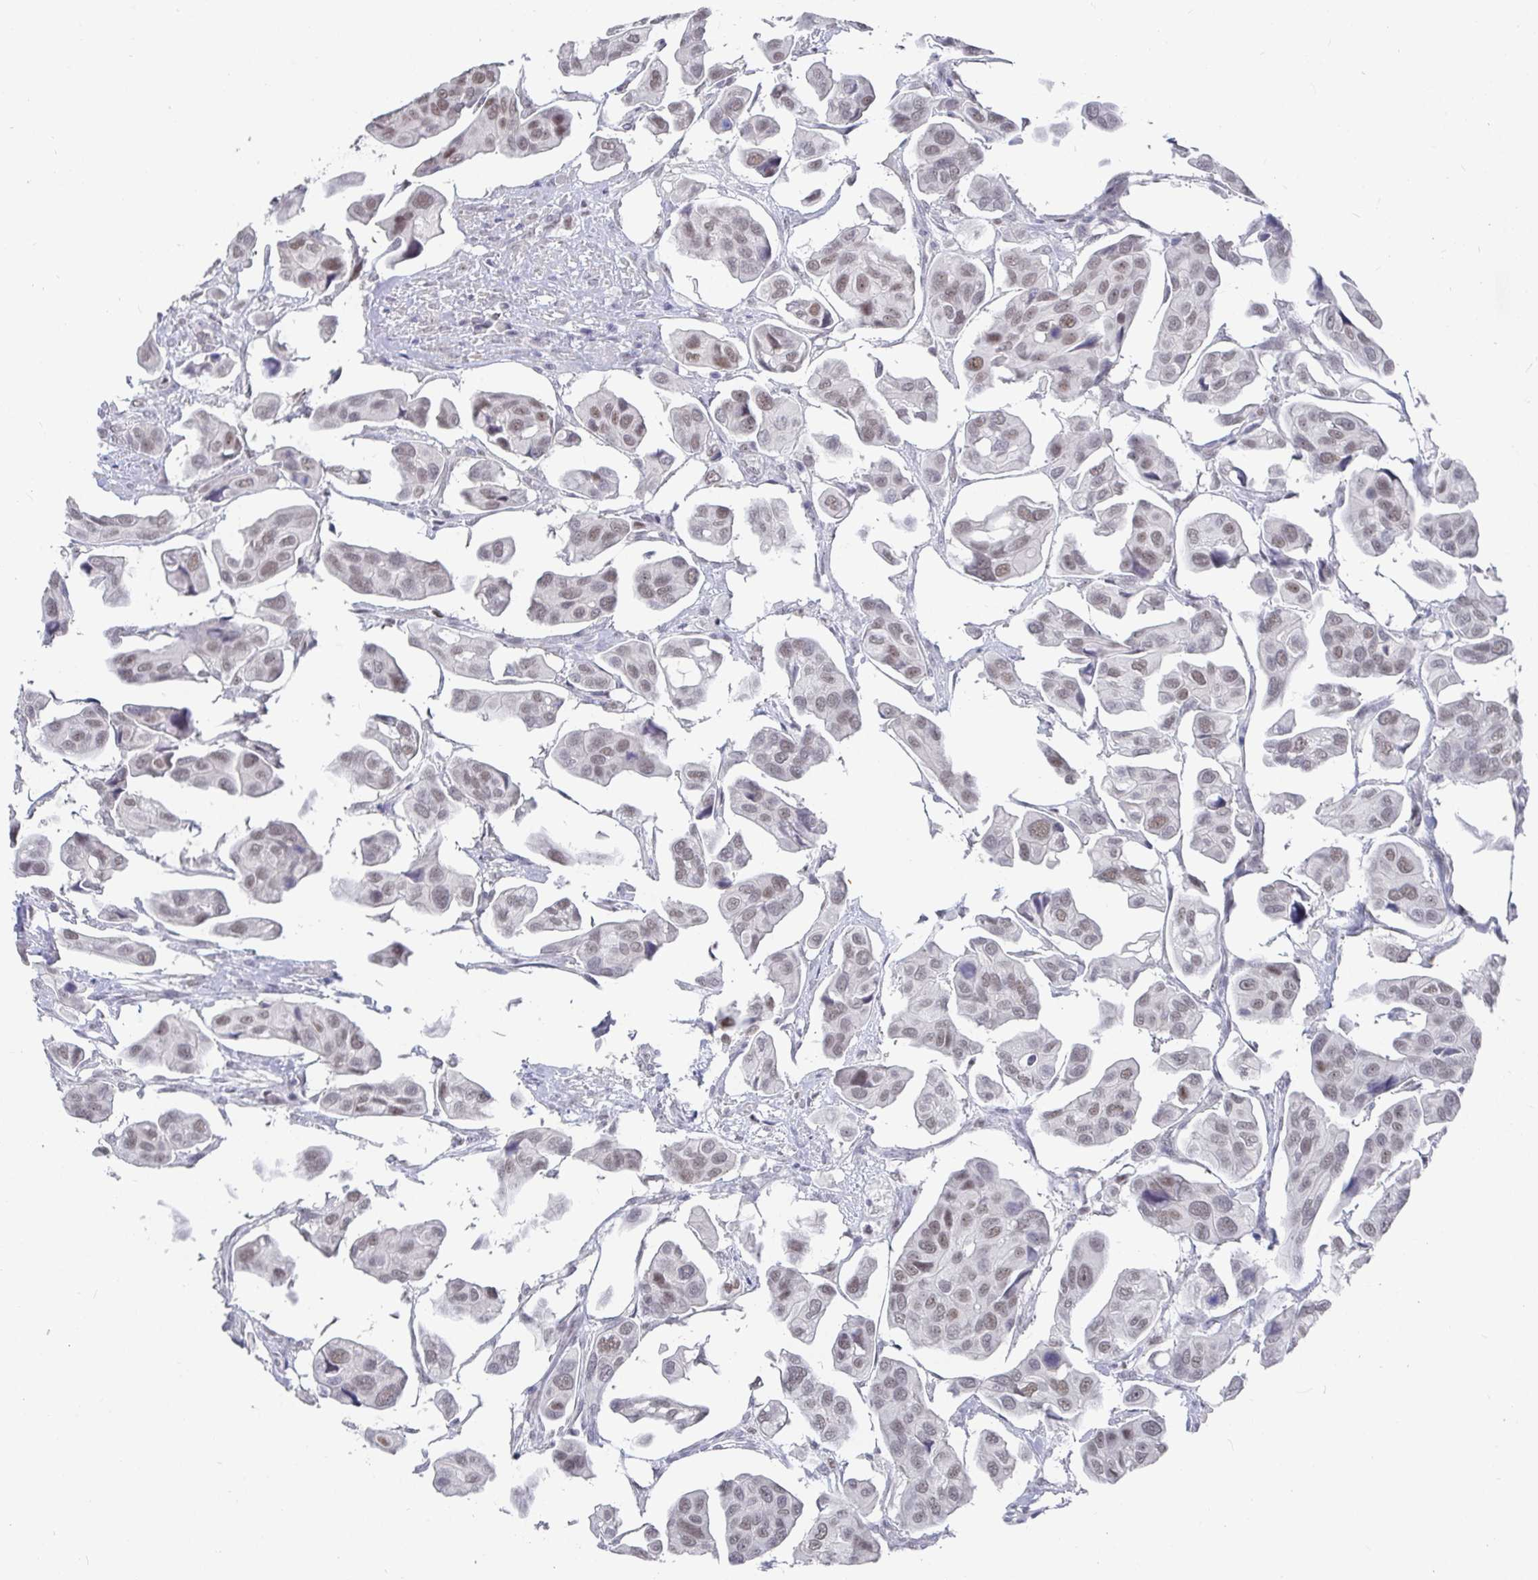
{"staining": {"intensity": "moderate", "quantity": "25%-75%", "location": "nuclear"}, "tissue": "renal cancer", "cell_type": "Tumor cells", "image_type": "cancer", "snomed": [{"axis": "morphology", "description": "Adenocarcinoma, NOS"}, {"axis": "topography", "description": "Urinary bladder"}], "caption": "This image reveals renal adenocarcinoma stained with immunohistochemistry to label a protein in brown. The nuclear of tumor cells show moderate positivity for the protein. Nuclei are counter-stained blue.", "gene": "RCOR1", "patient": {"sex": "male", "age": 61}}